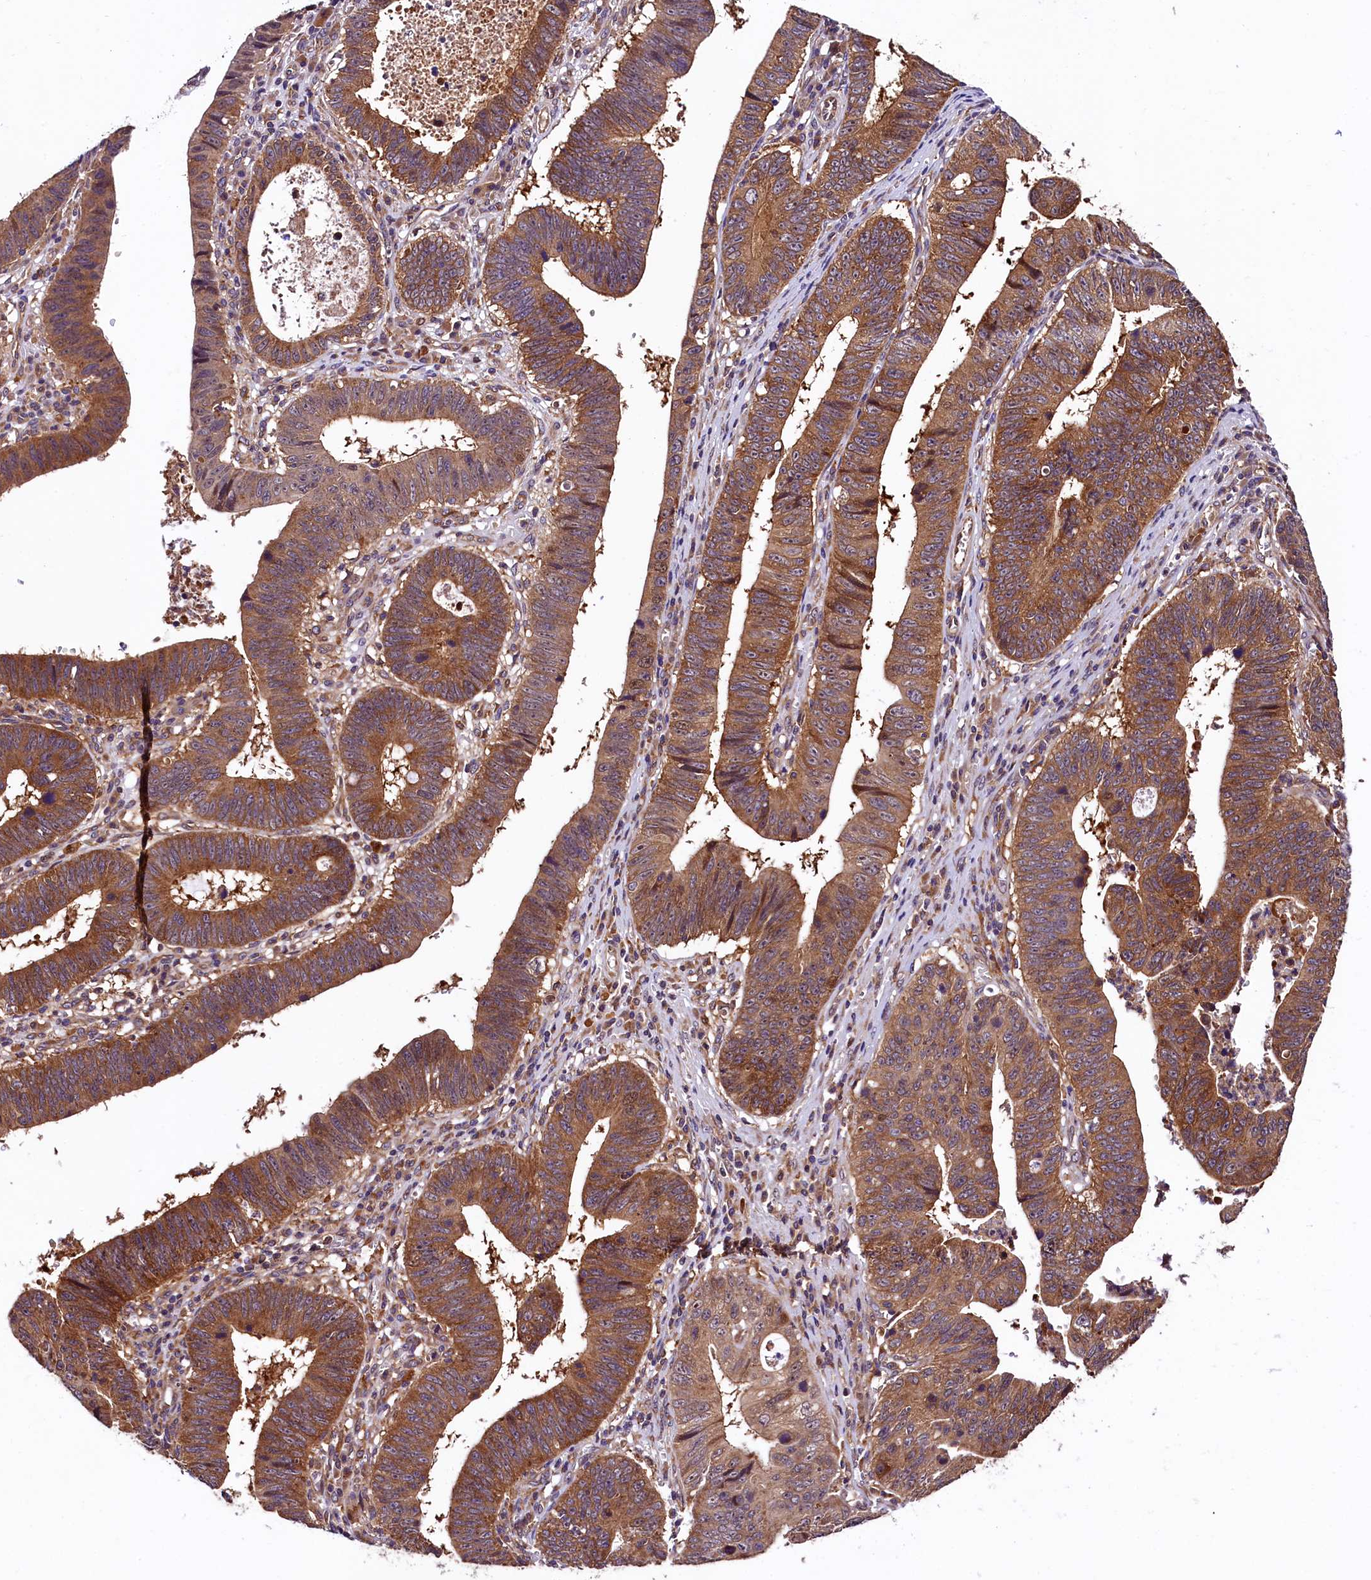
{"staining": {"intensity": "strong", "quantity": ">75%", "location": "cytoplasmic/membranous"}, "tissue": "stomach cancer", "cell_type": "Tumor cells", "image_type": "cancer", "snomed": [{"axis": "morphology", "description": "Adenocarcinoma, NOS"}, {"axis": "topography", "description": "Stomach"}], "caption": "Immunohistochemistry (IHC) (DAB) staining of human stomach cancer (adenocarcinoma) shows strong cytoplasmic/membranous protein staining in approximately >75% of tumor cells.", "gene": "VPS35", "patient": {"sex": "male", "age": 59}}